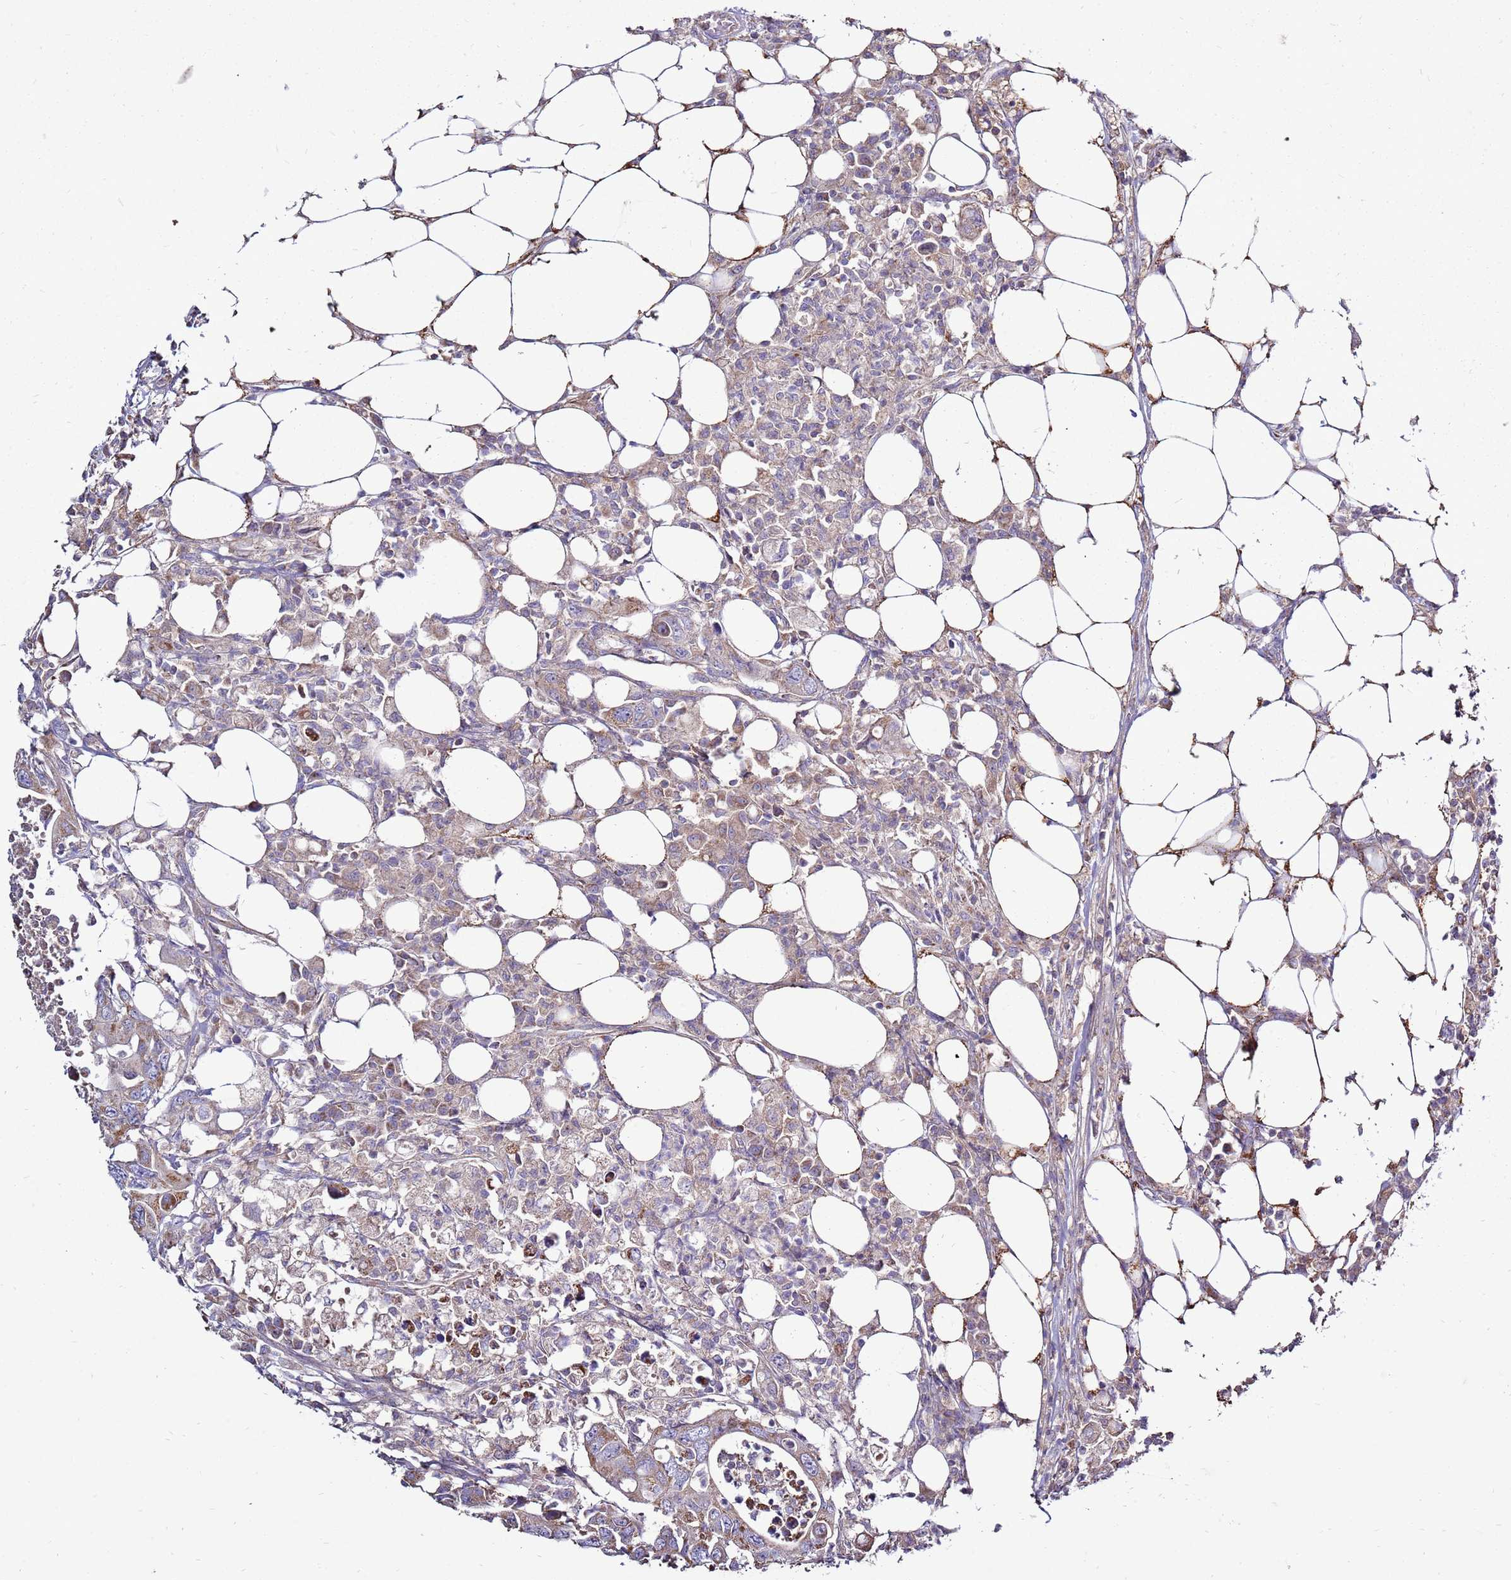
{"staining": {"intensity": "weak", "quantity": ">75%", "location": "cytoplasmic/membranous"}, "tissue": "colorectal cancer", "cell_type": "Tumor cells", "image_type": "cancer", "snomed": [{"axis": "morphology", "description": "Adenocarcinoma, NOS"}, {"axis": "topography", "description": "Colon"}], "caption": "Immunohistochemical staining of human colorectal cancer (adenocarcinoma) reveals weak cytoplasmic/membranous protein positivity in approximately >75% of tumor cells.", "gene": "TRAPPC4", "patient": {"sex": "male", "age": 71}}